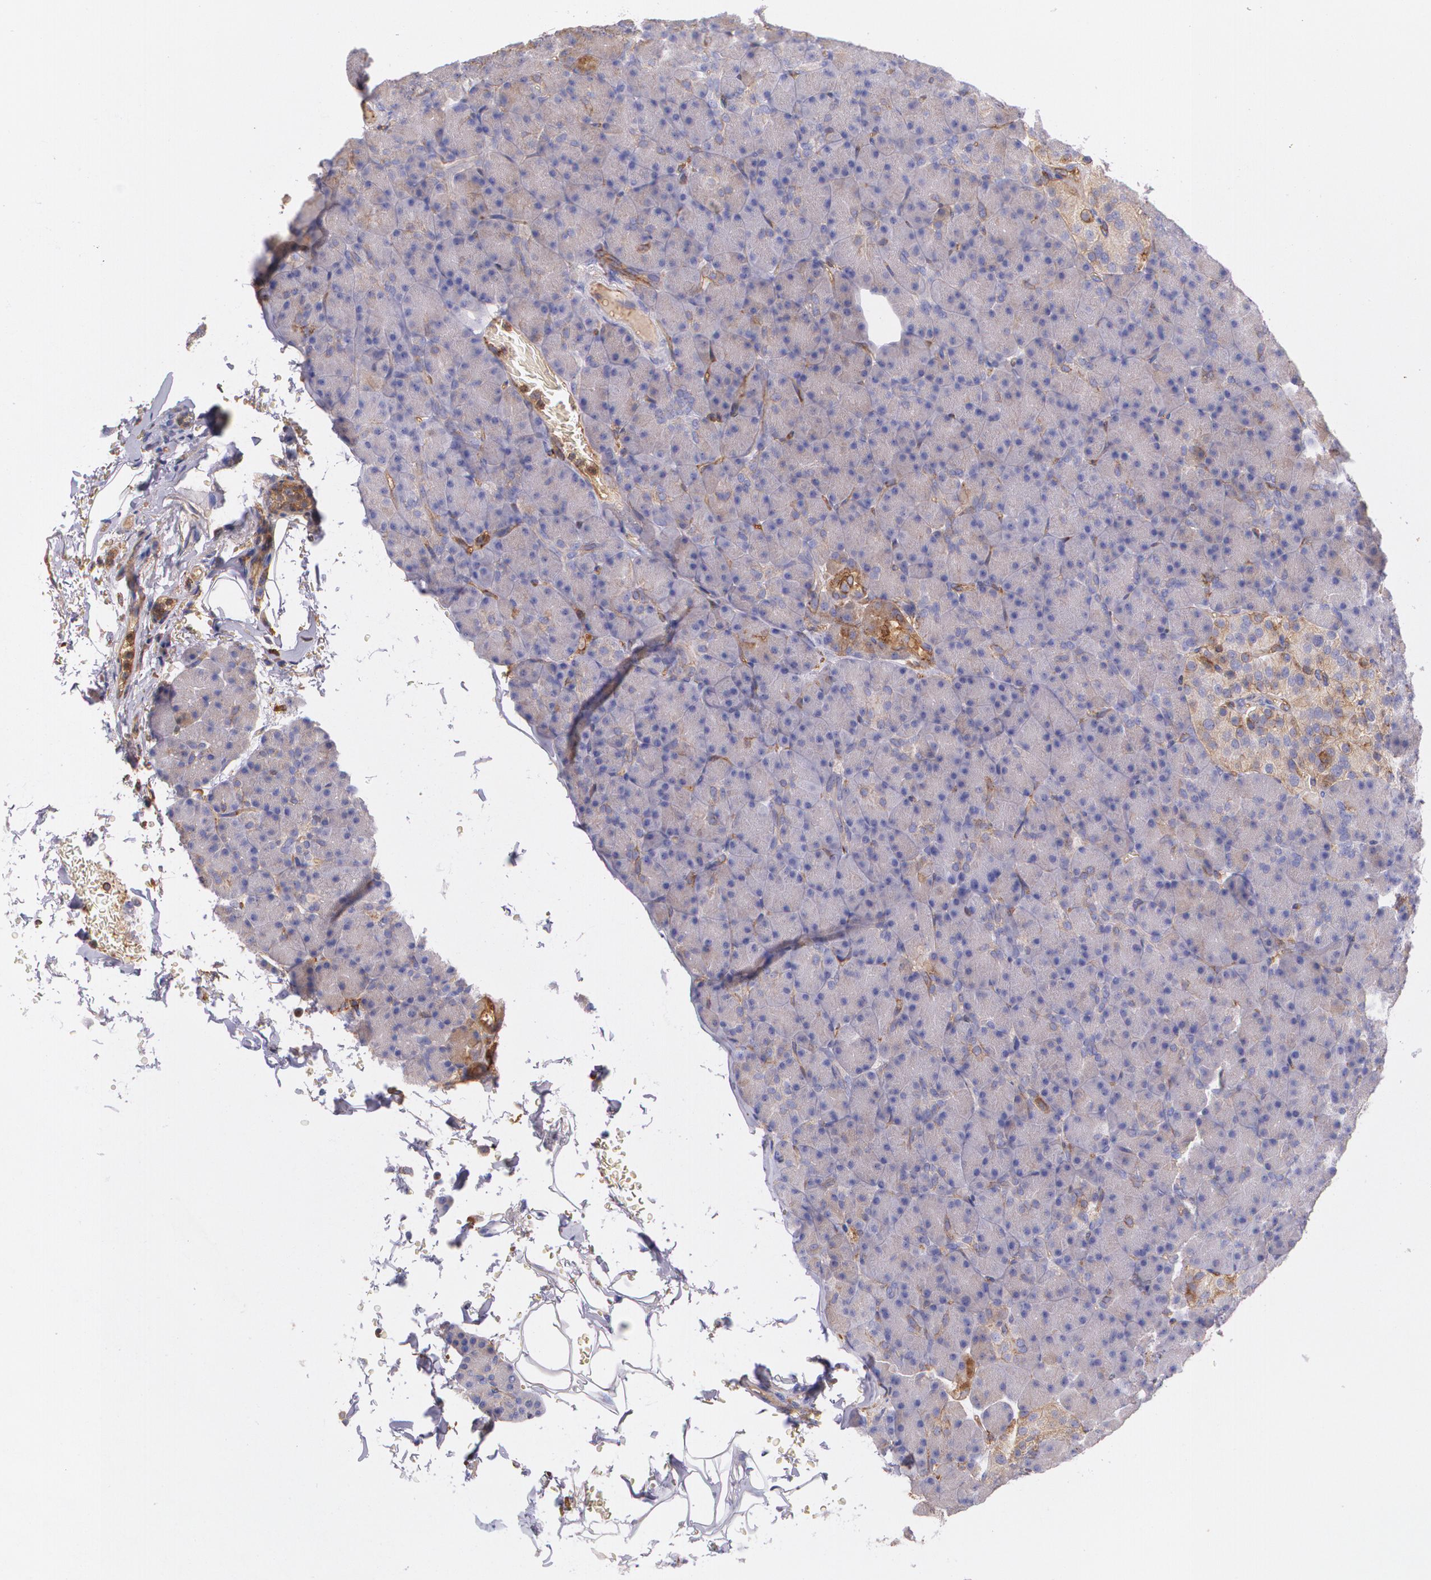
{"staining": {"intensity": "negative", "quantity": "none", "location": "none"}, "tissue": "pancreas", "cell_type": "Exocrine glandular cells", "image_type": "normal", "snomed": [{"axis": "morphology", "description": "Normal tissue, NOS"}, {"axis": "topography", "description": "Pancreas"}], "caption": "Photomicrograph shows no protein positivity in exocrine glandular cells of unremarkable pancreas.", "gene": "B2M", "patient": {"sex": "female", "age": 43}}